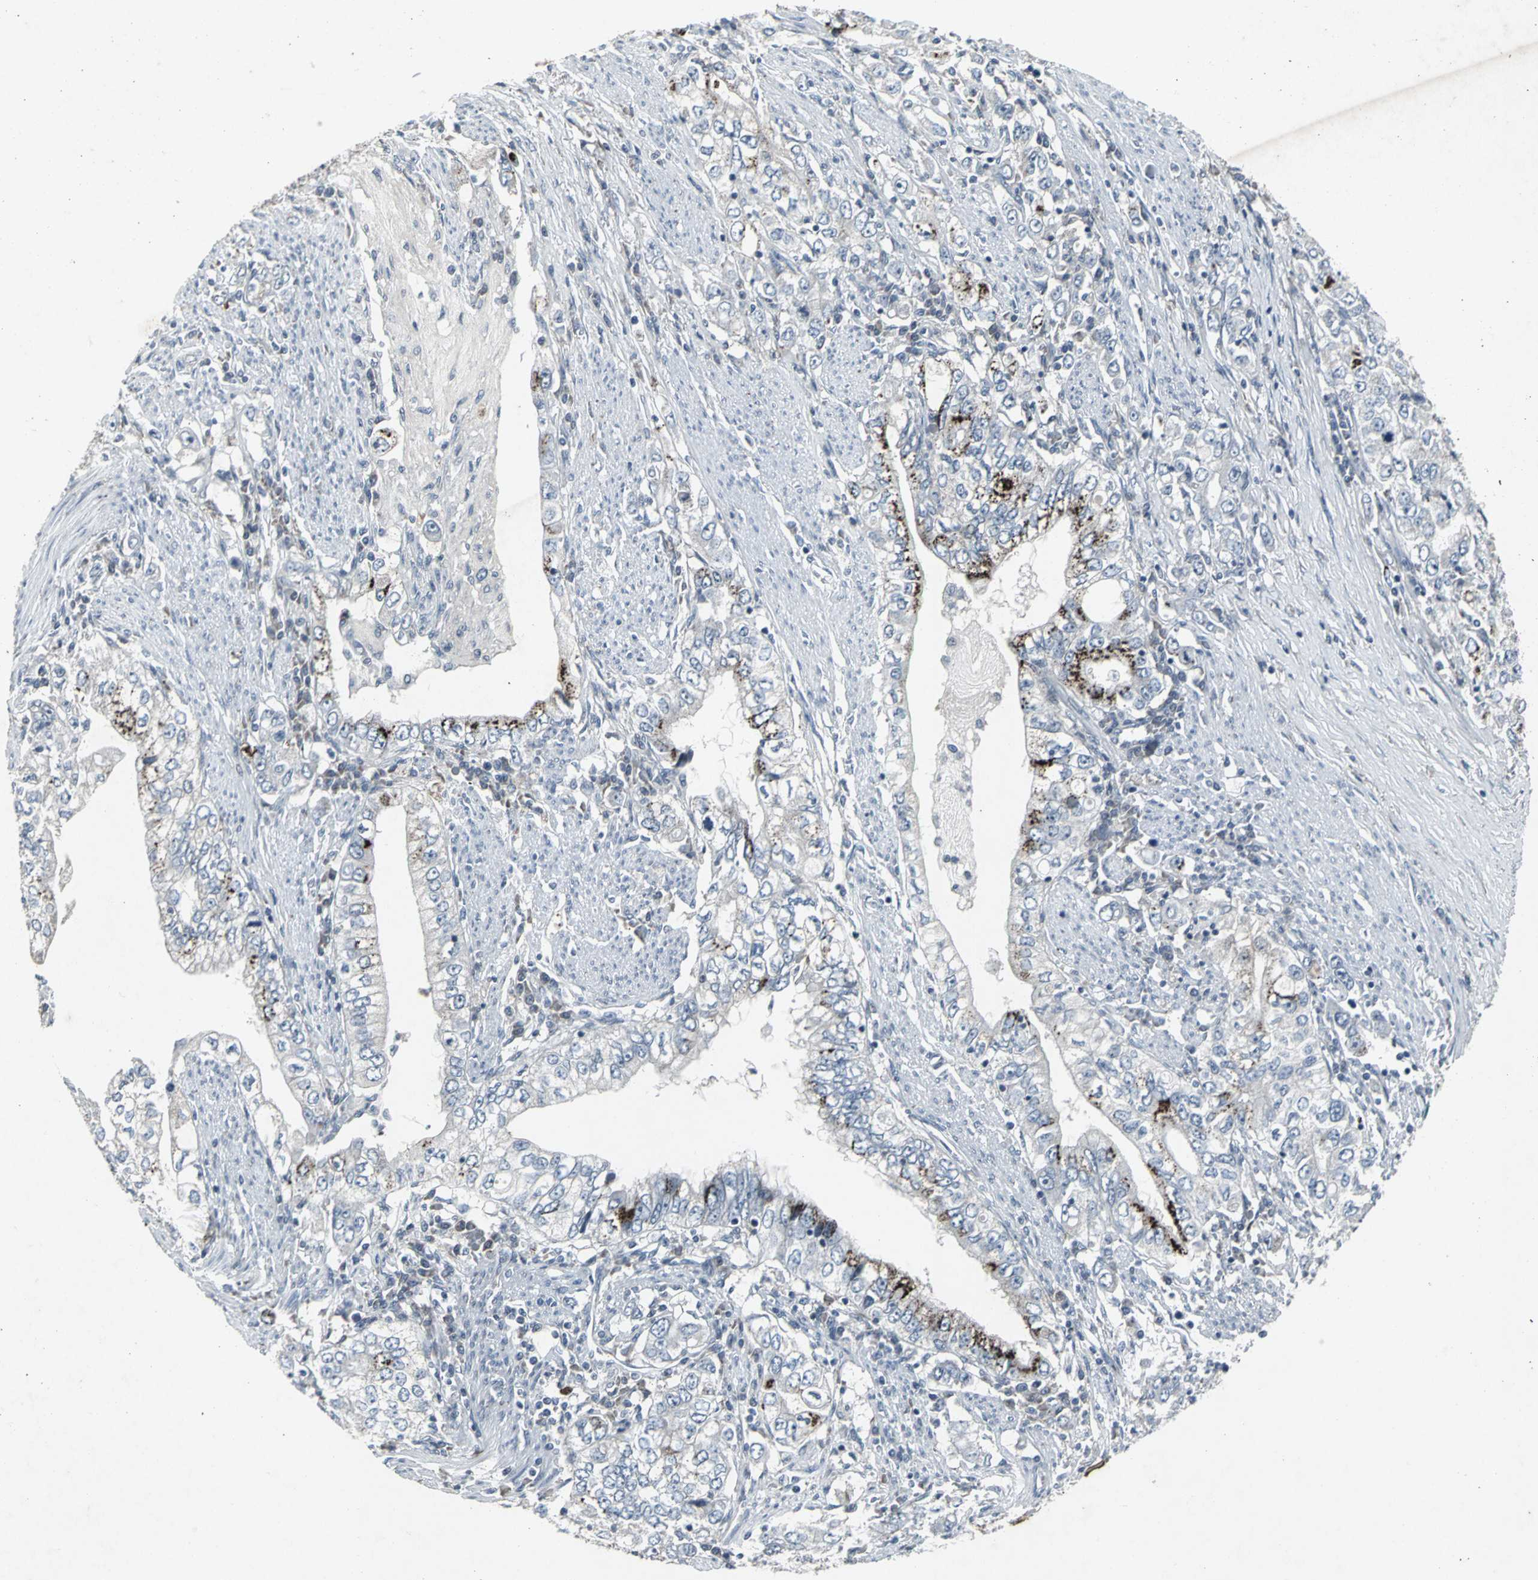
{"staining": {"intensity": "negative", "quantity": "none", "location": "none"}, "tissue": "stomach cancer", "cell_type": "Tumor cells", "image_type": "cancer", "snomed": [{"axis": "morphology", "description": "Adenocarcinoma, NOS"}, {"axis": "topography", "description": "Stomach, lower"}], "caption": "IHC micrograph of neoplastic tissue: human stomach cancer (adenocarcinoma) stained with DAB reveals no significant protein staining in tumor cells. (DAB IHC with hematoxylin counter stain).", "gene": "BMP4", "patient": {"sex": "female", "age": 72}}